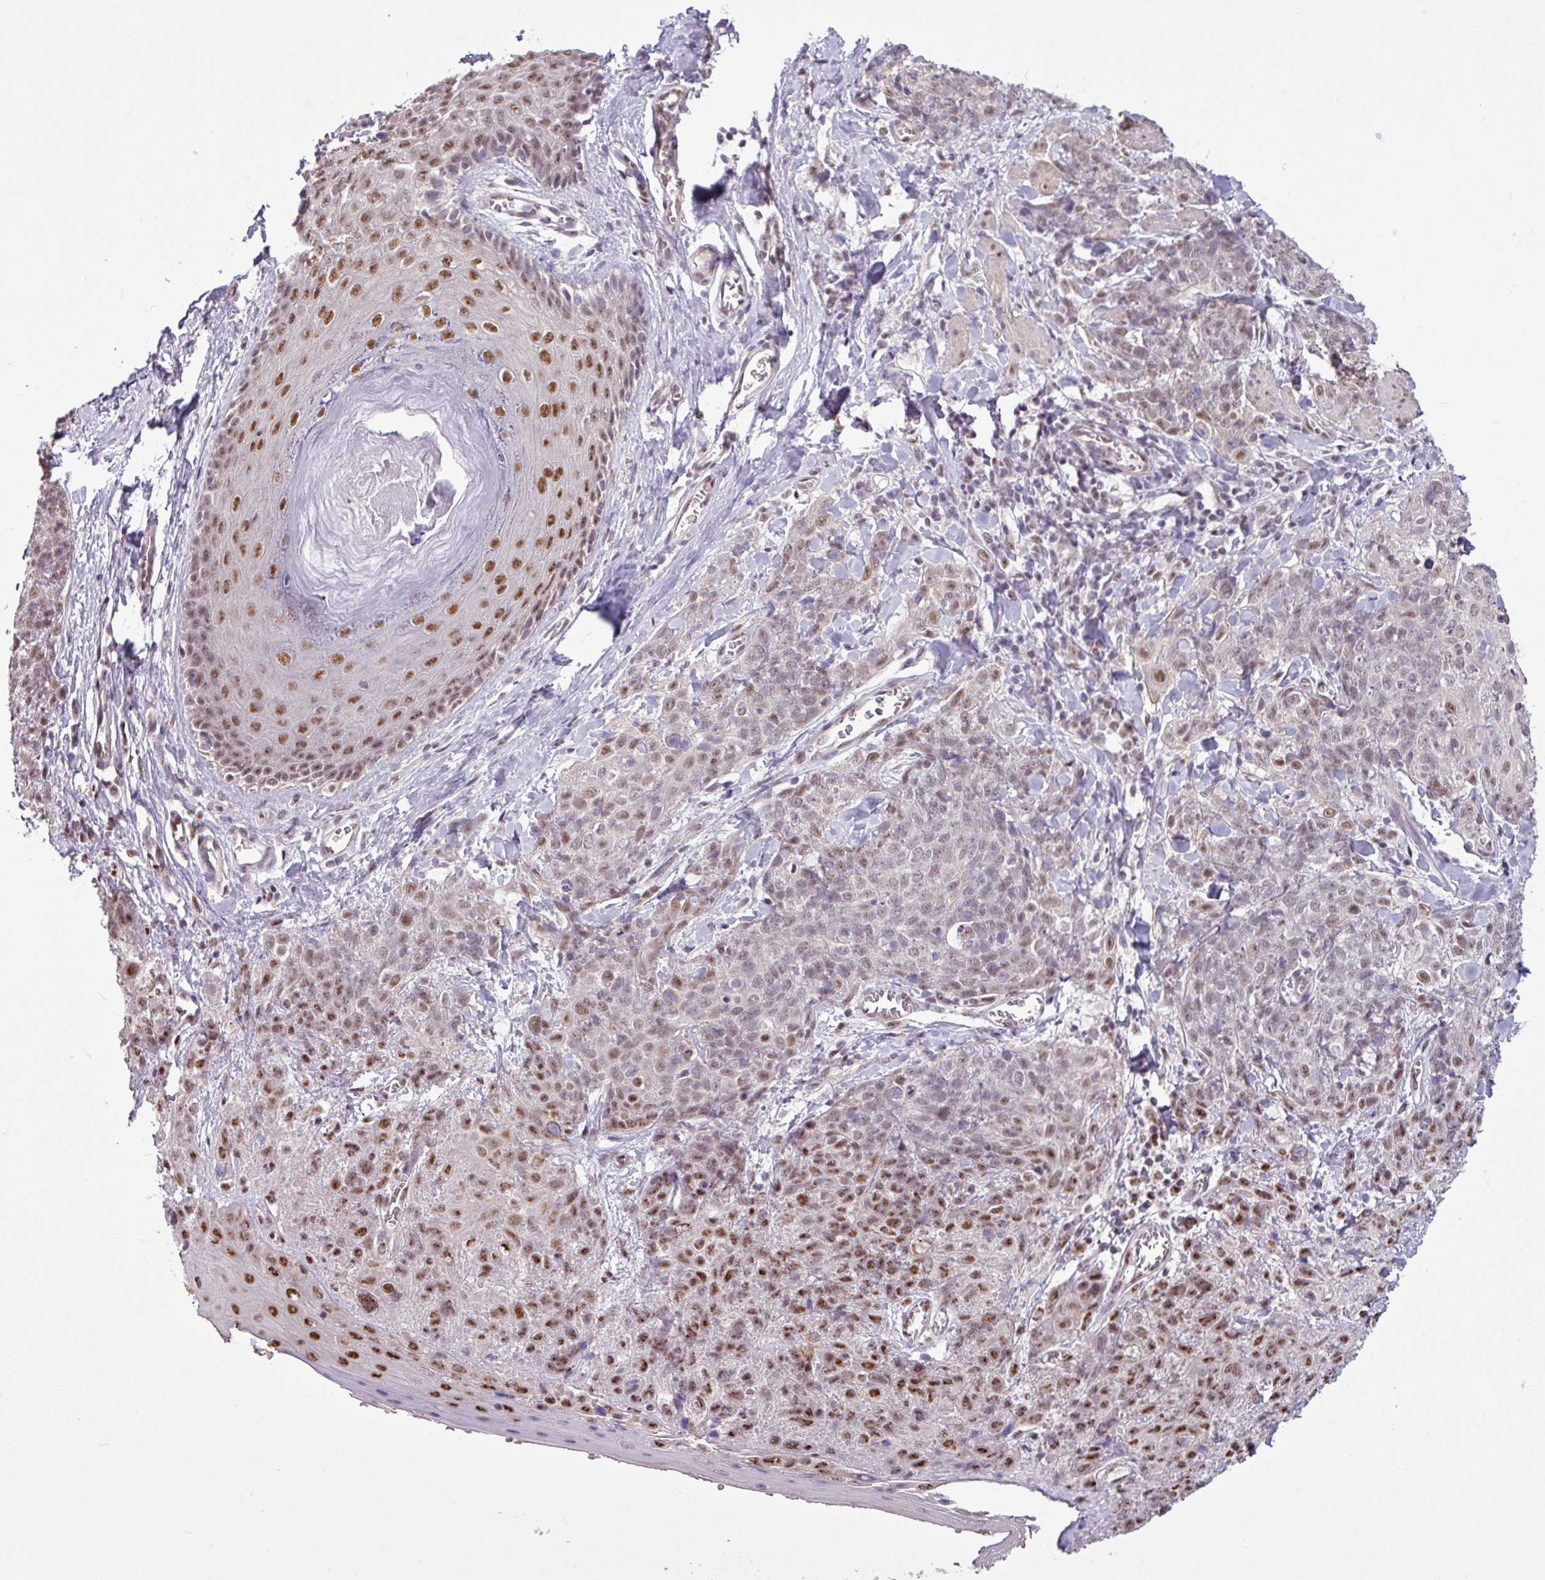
{"staining": {"intensity": "strong", "quantity": "<25%", "location": "nuclear"}, "tissue": "skin cancer", "cell_type": "Tumor cells", "image_type": "cancer", "snomed": [{"axis": "morphology", "description": "Squamous cell carcinoma, NOS"}, {"axis": "topography", "description": "Skin"}, {"axis": "topography", "description": "Vulva"}], "caption": "Tumor cells demonstrate strong nuclear staining in about <25% of cells in skin cancer.", "gene": "ZNF217", "patient": {"sex": "female", "age": 85}}